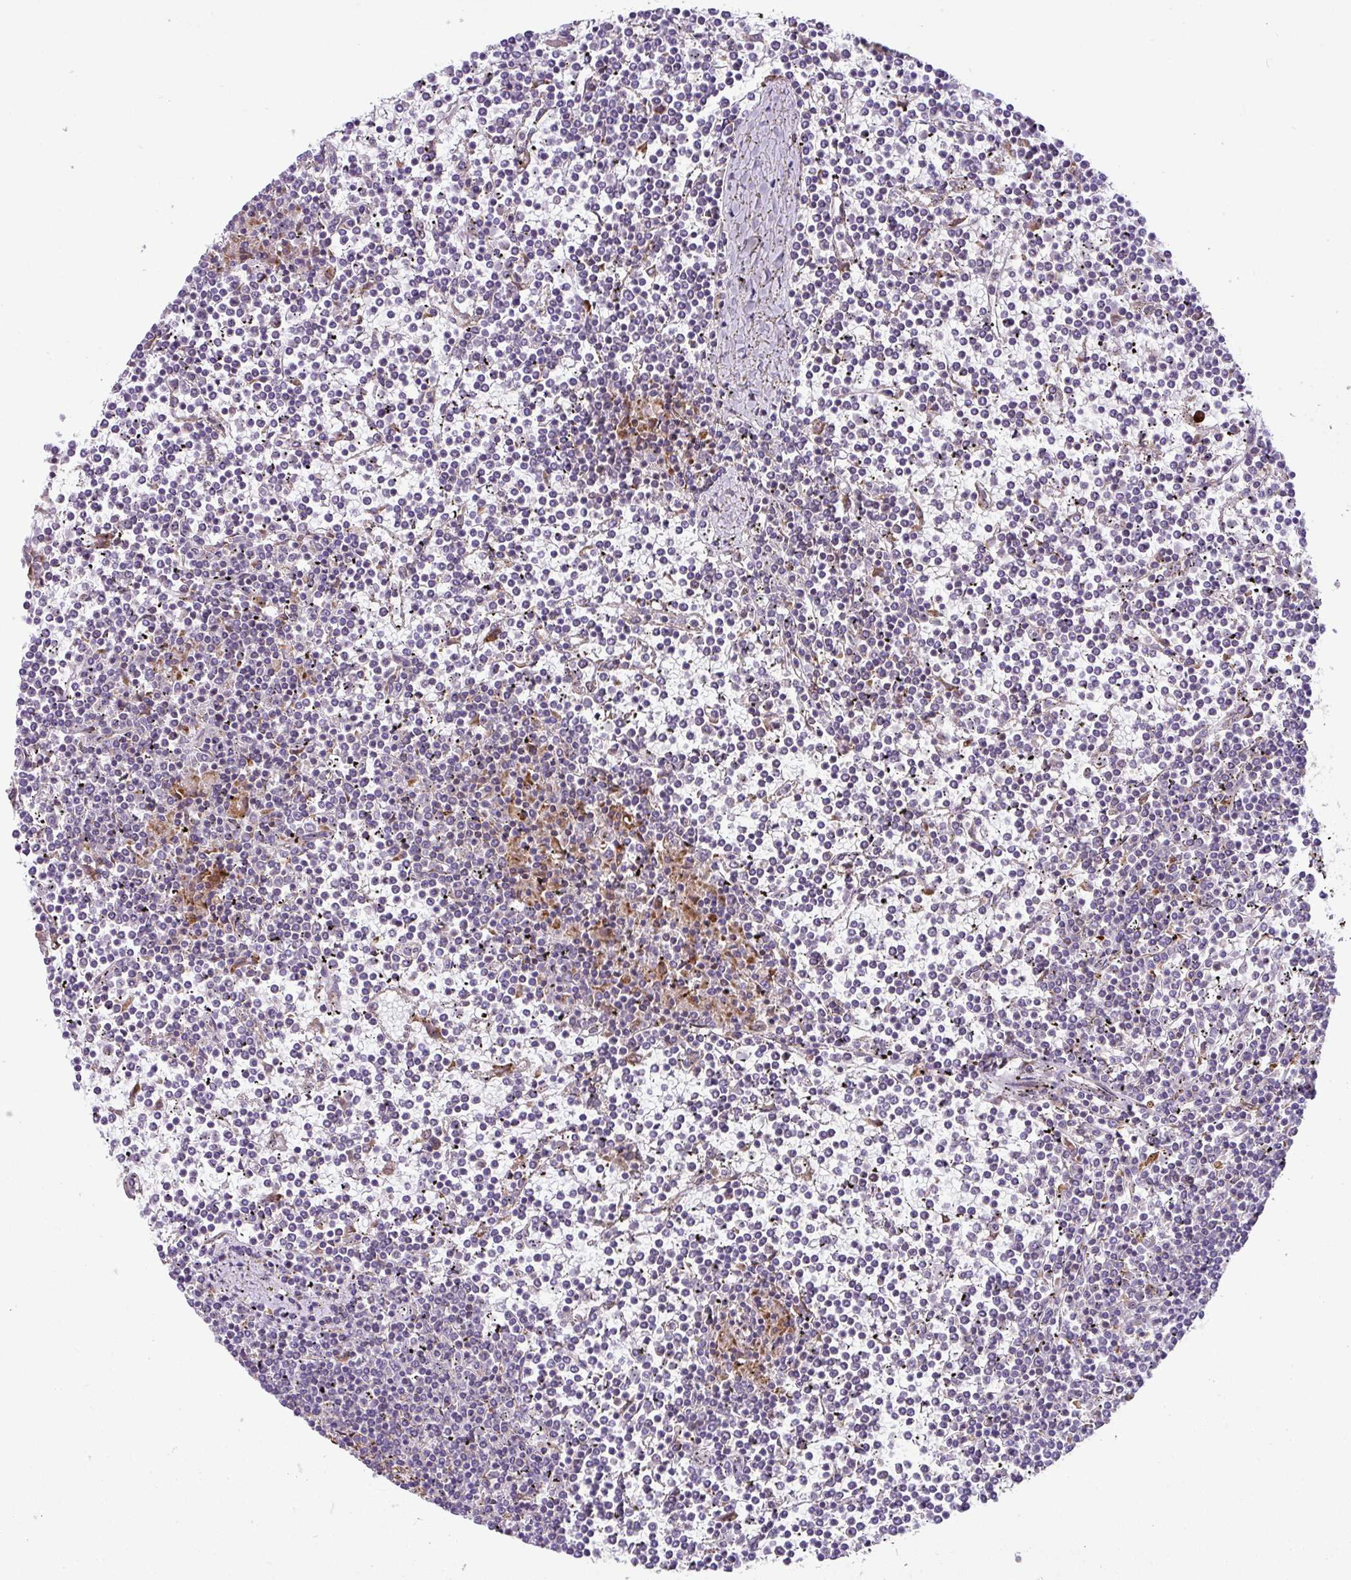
{"staining": {"intensity": "negative", "quantity": "none", "location": "none"}, "tissue": "lymphoma", "cell_type": "Tumor cells", "image_type": "cancer", "snomed": [{"axis": "morphology", "description": "Malignant lymphoma, non-Hodgkin's type, Low grade"}, {"axis": "topography", "description": "Spleen"}], "caption": "The photomicrograph exhibits no staining of tumor cells in lymphoma. Brightfield microscopy of IHC stained with DAB (3,3'-diaminobenzidine) (brown) and hematoxylin (blue), captured at high magnification.", "gene": "SLC39A7", "patient": {"sex": "female", "age": 19}}